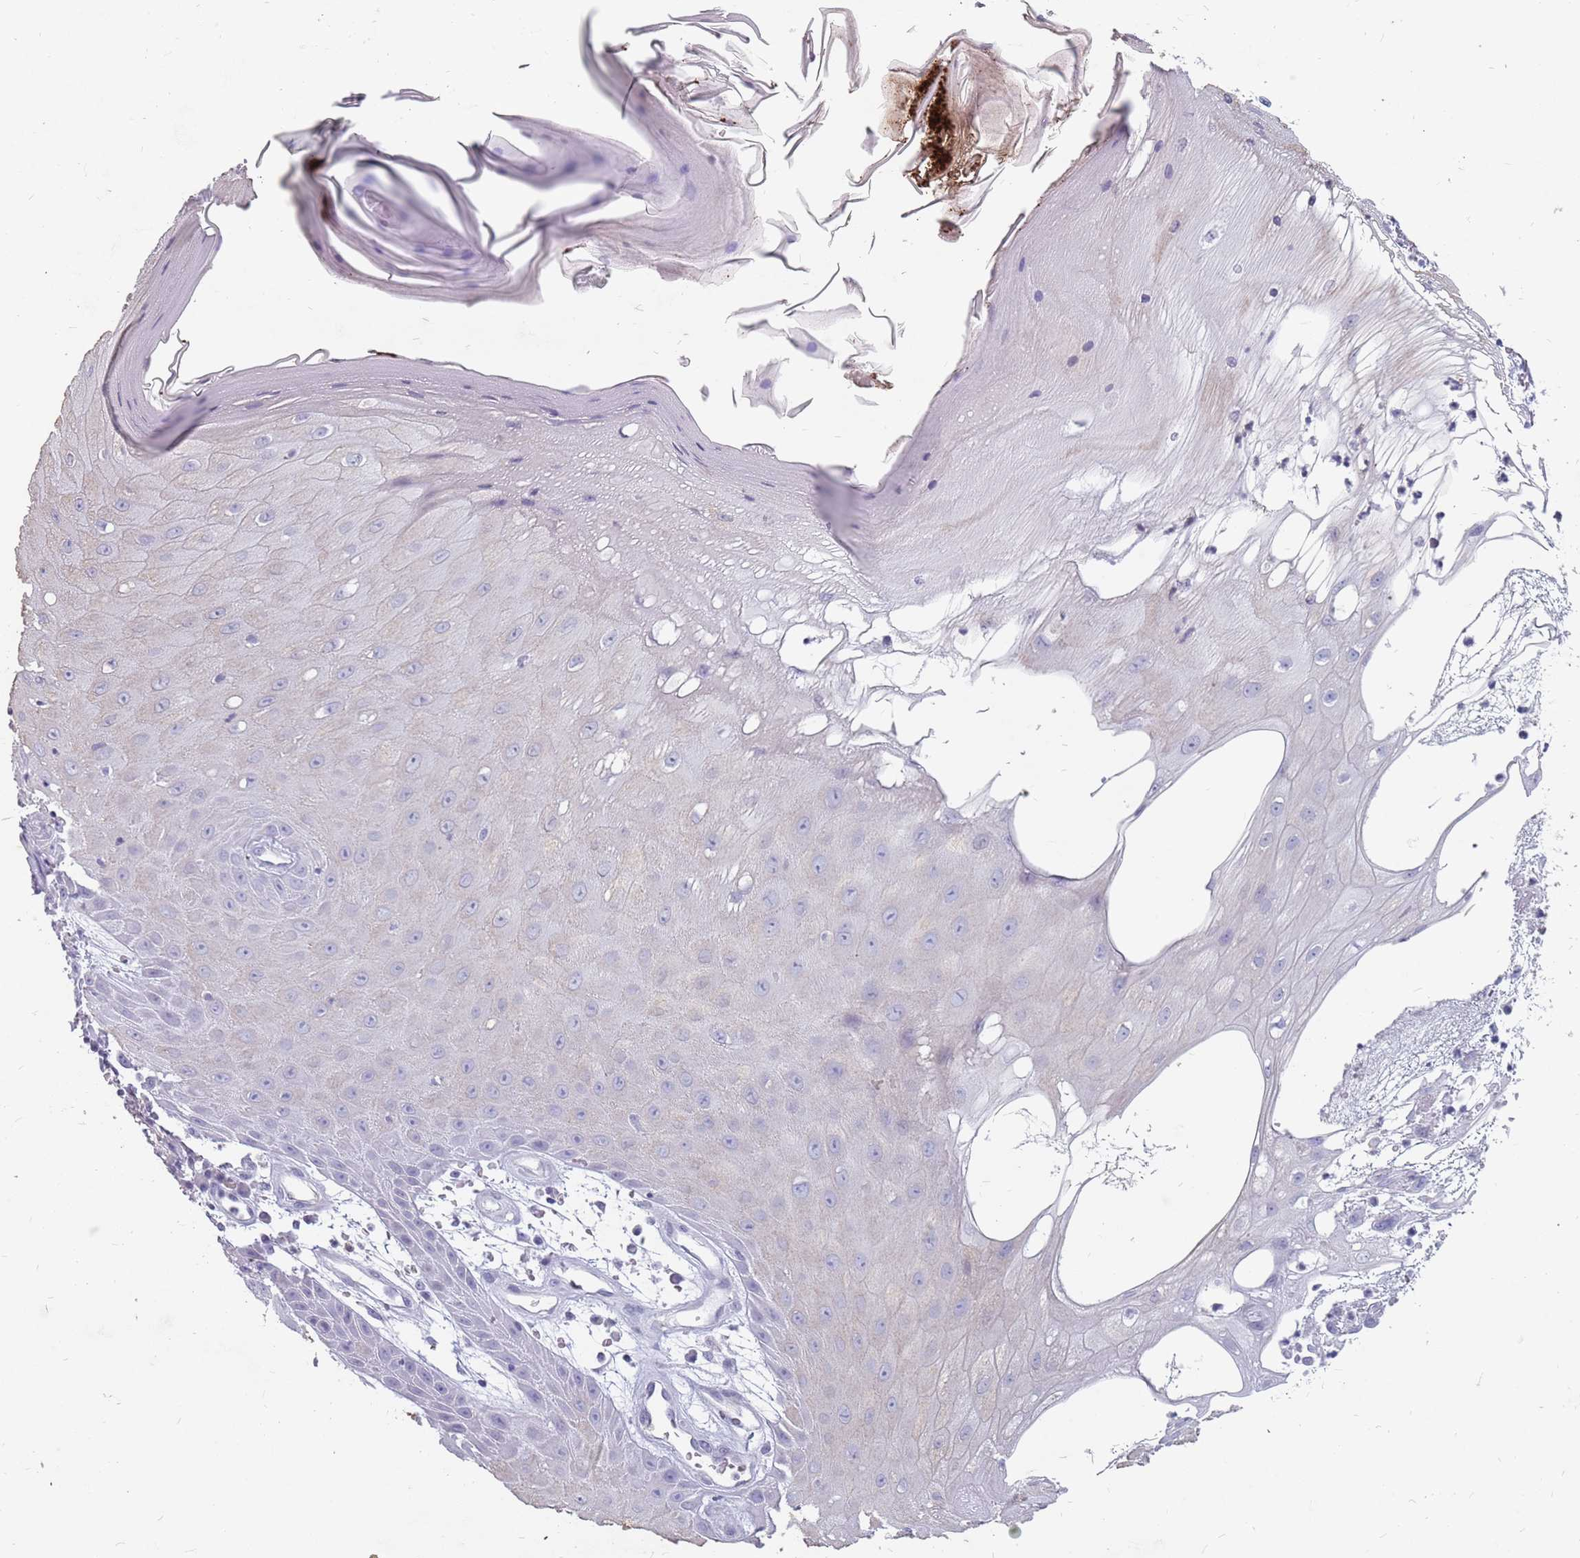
{"staining": {"intensity": "negative", "quantity": "none", "location": "none"}, "tissue": "skin cancer", "cell_type": "Tumor cells", "image_type": "cancer", "snomed": [{"axis": "morphology", "description": "Squamous cell carcinoma, NOS"}, {"axis": "topography", "description": "Skin"}], "caption": "IHC histopathology image of neoplastic tissue: human squamous cell carcinoma (skin) stained with DAB reveals no significant protein positivity in tumor cells.", "gene": "NEK6", "patient": {"sex": "male", "age": 70}}